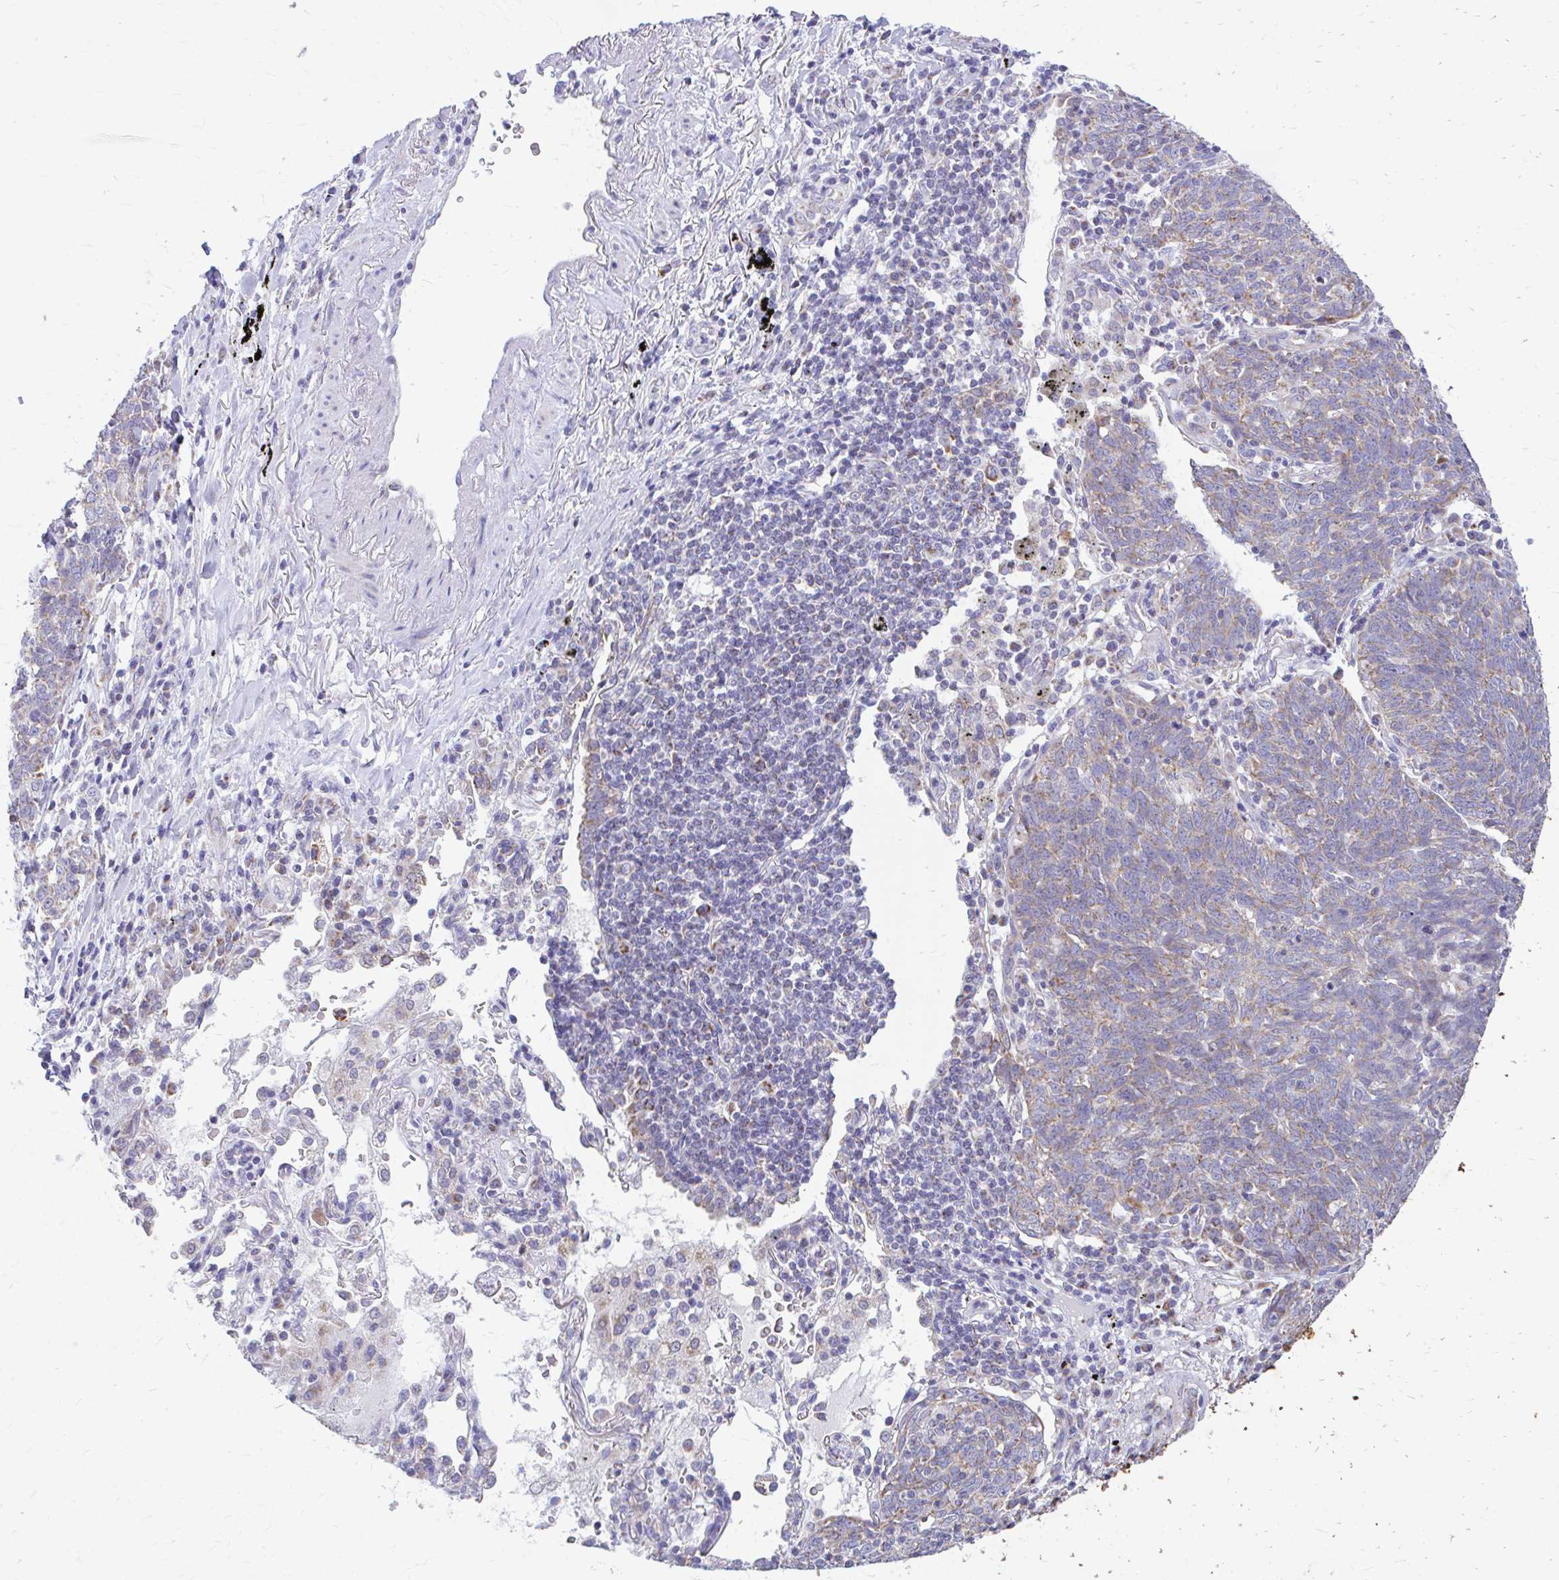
{"staining": {"intensity": "weak", "quantity": ">75%", "location": "cytoplasmic/membranous"}, "tissue": "lung cancer", "cell_type": "Tumor cells", "image_type": "cancer", "snomed": [{"axis": "morphology", "description": "Squamous cell carcinoma, NOS"}, {"axis": "topography", "description": "Lung"}], "caption": "Immunohistochemistry micrograph of squamous cell carcinoma (lung) stained for a protein (brown), which displays low levels of weak cytoplasmic/membranous positivity in about >75% of tumor cells.", "gene": "MRPL19", "patient": {"sex": "female", "age": 72}}